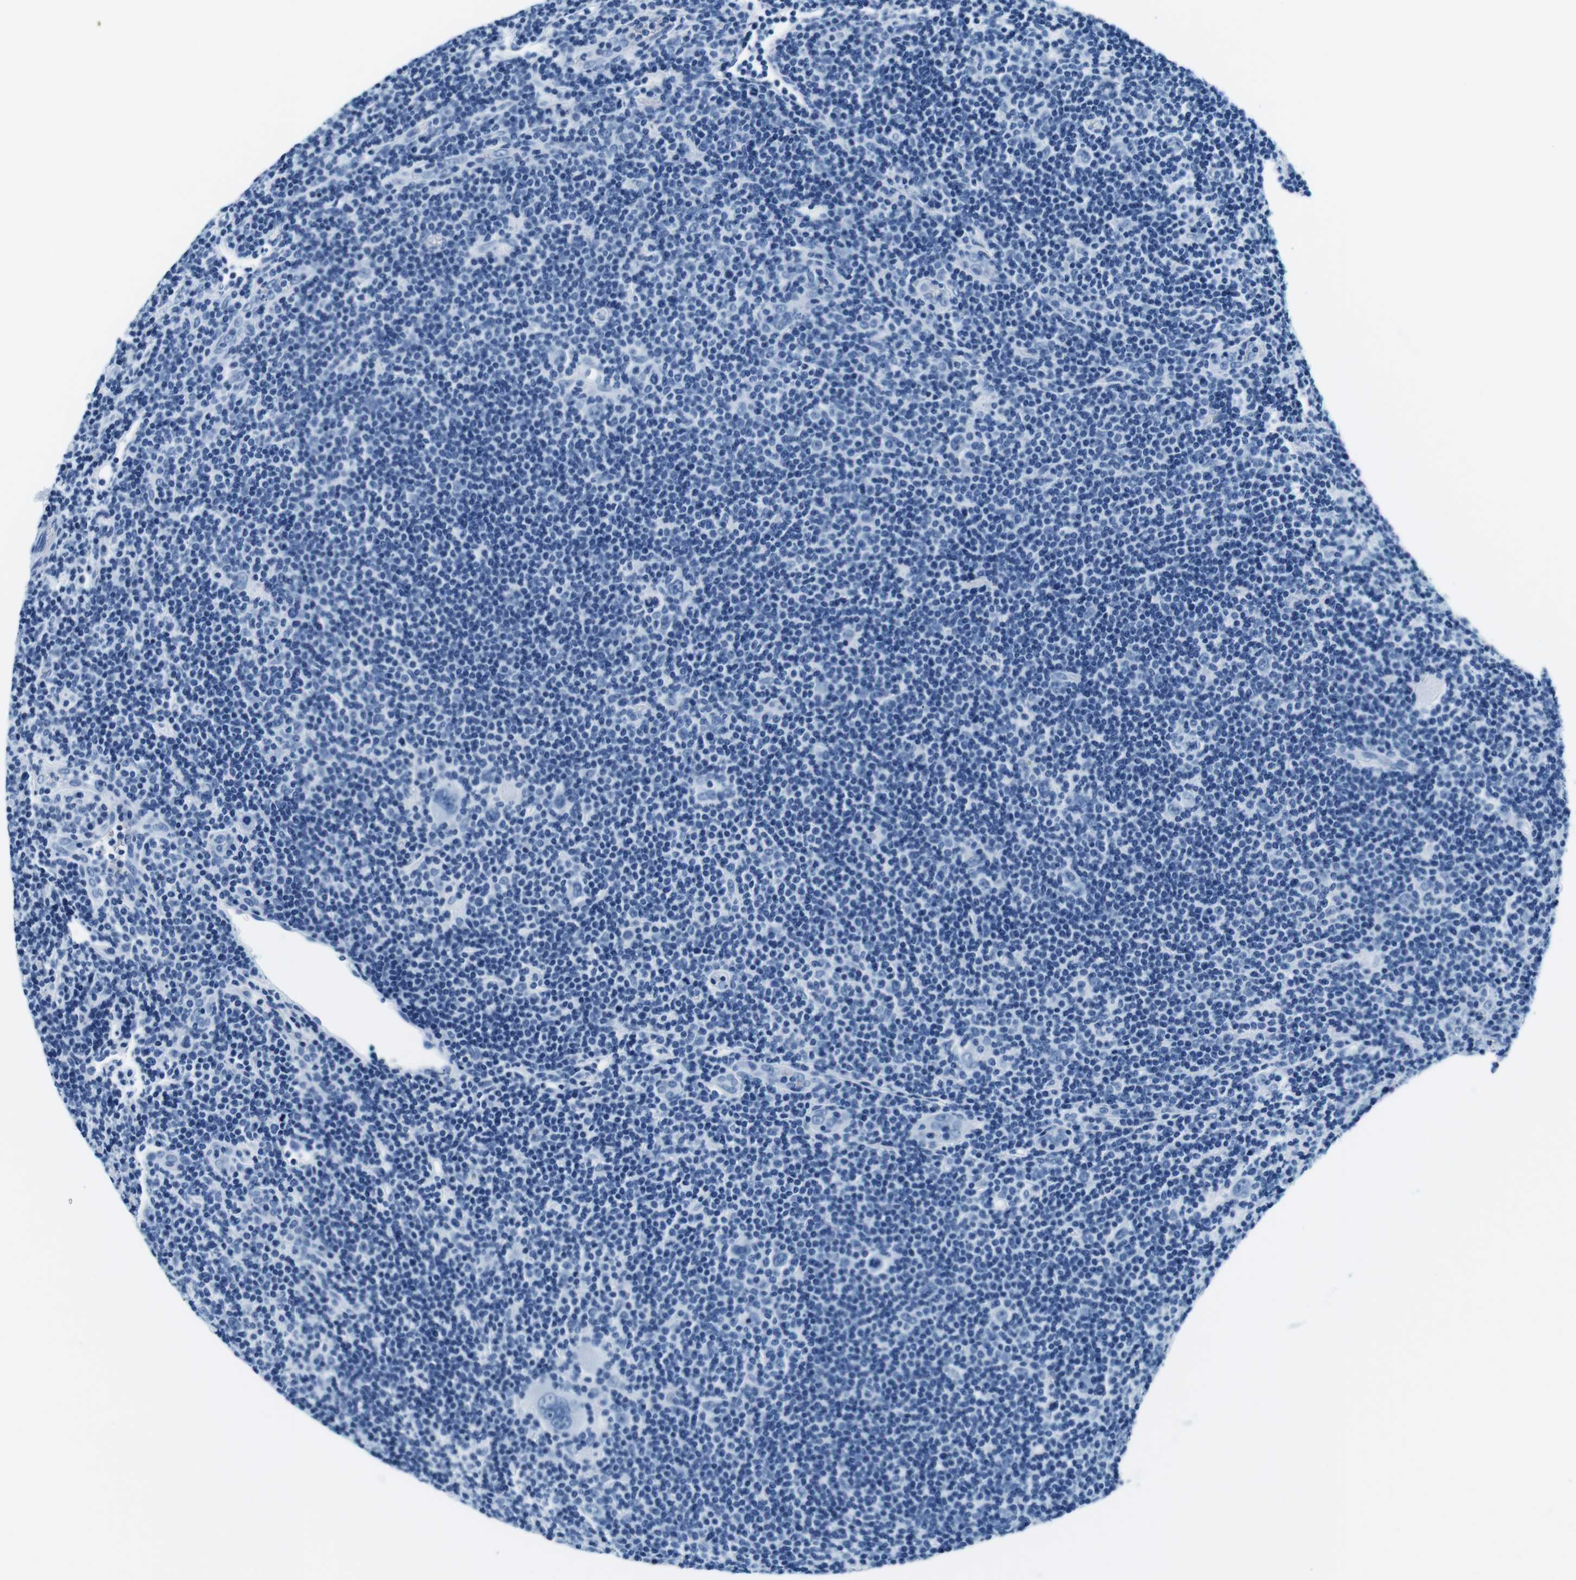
{"staining": {"intensity": "negative", "quantity": "none", "location": "none"}, "tissue": "lymphoma", "cell_type": "Tumor cells", "image_type": "cancer", "snomed": [{"axis": "morphology", "description": "Hodgkin's disease, NOS"}, {"axis": "topography", "description": "Lymph node"}], "caption": "A high-resolution histopathology image shows IHC staining of lymphoma, which demonstrates no significant positivity in tumor cells.", "gene": "ELANE", "patient": {"sex": "female", "age": 57}}